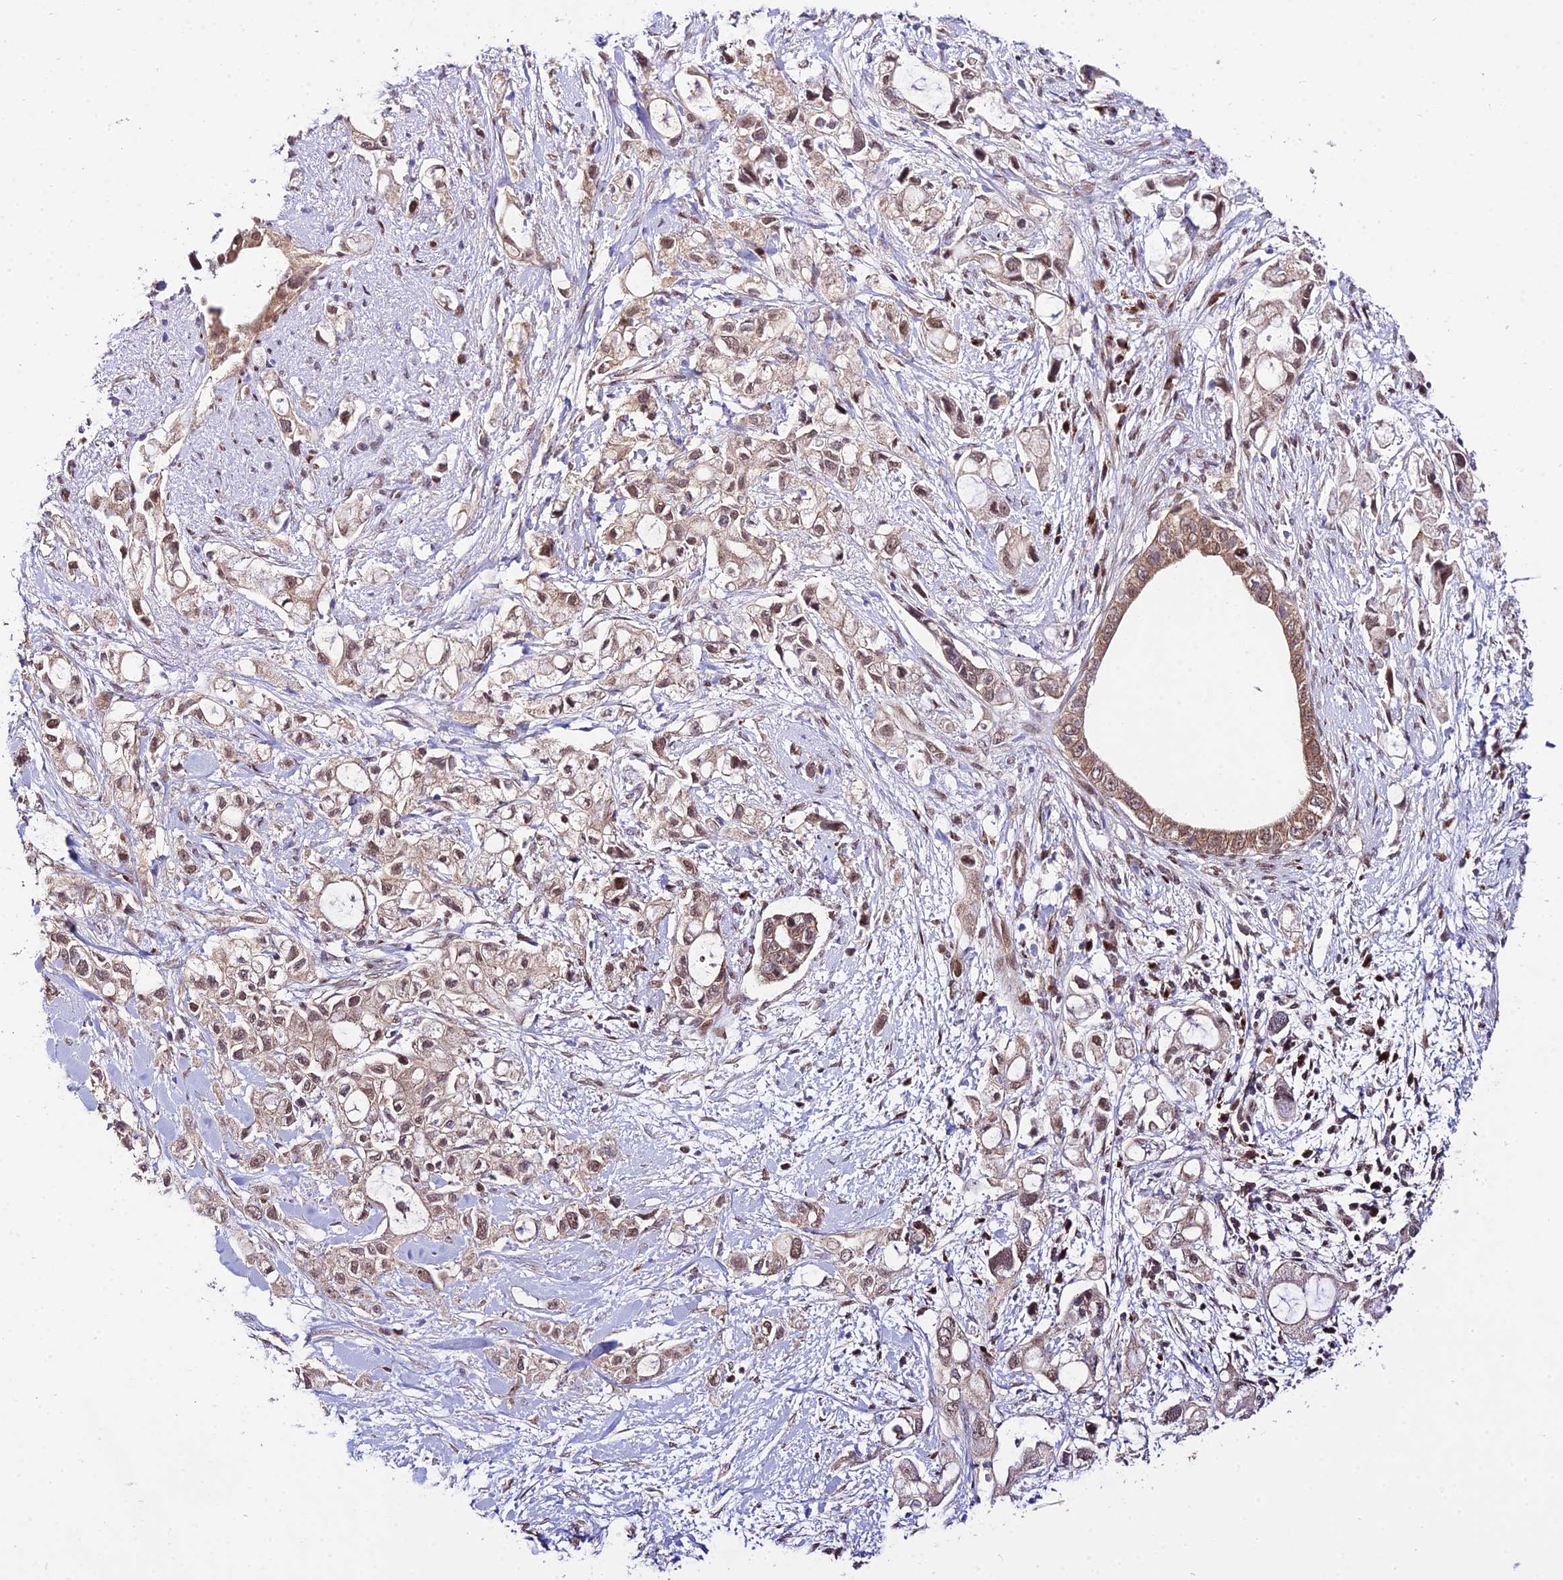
{"staining": {"intensity": "weak", "quantity": ">75%", "location": "cytoplasmic/membranous,nuclear"}, "tissue": "pancreatic cancer", "cell_type": "Tumor cells", "image_type": "cancer", "snomed": [{"axis": "morphology", "description": "Adenocarcinoma, NOS"}, {"axis": "topography", "description": "Pancreas"}], "caption": "High-power microscopy captured an immunohistochemistry micrograph of pancreatic cancer, revealing weak cytoplasmic/membranous and nuclear staining in about >75% of tumor cells.", "gene": "CIB3", "patient": {"sex": "female", "age": 56}}